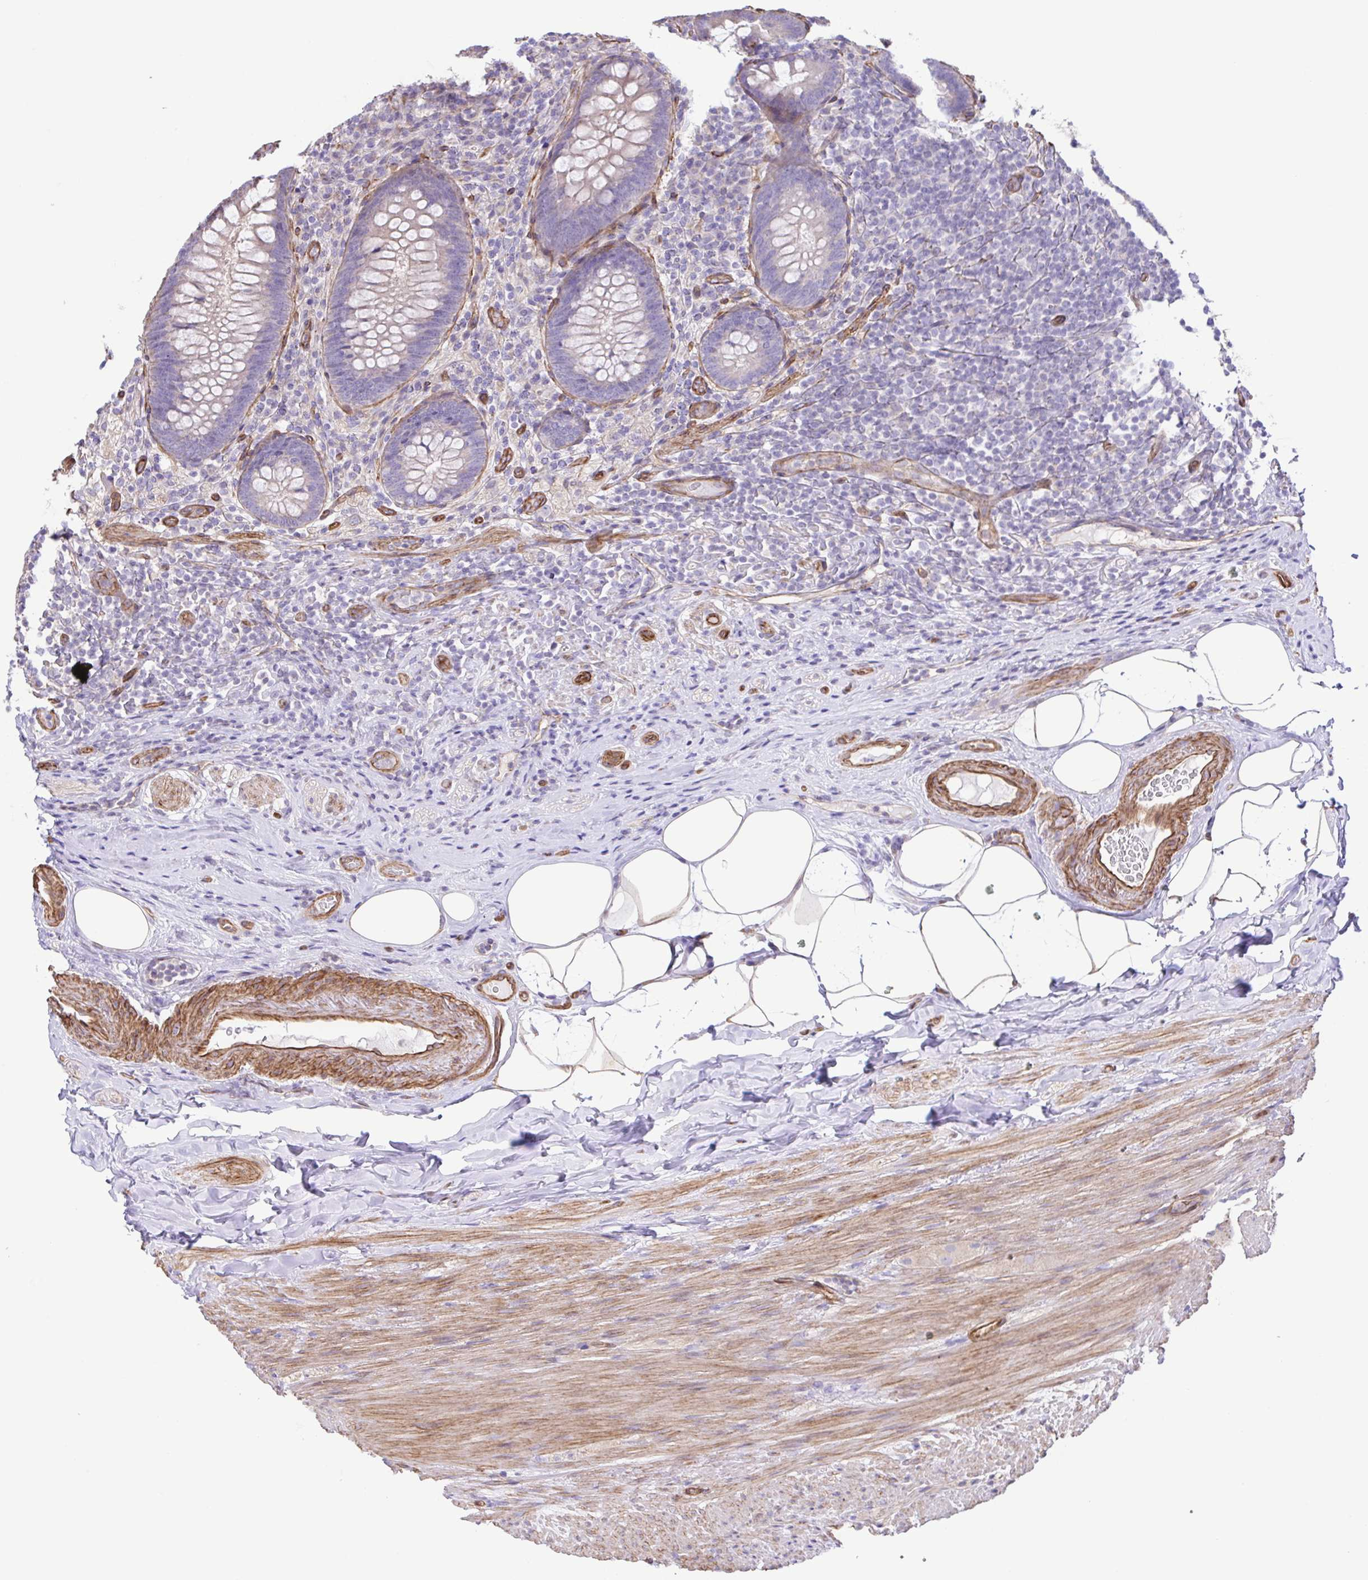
{"staining": {"intensity": "weak", "quantity": "<25%", "location": "cytoplasmic/membranous"}, "tissue": "appendix", "cell_type": "Glandular cells", "image_type": "normal", "snomed": [{"axis": "morphology", "description": "Normal tissue, NOS"}, {"axis": "topography", "description": "Appendix"}], "caption": "The immunohistochemistry (IHC) micrograph has no significant positivity in glandular cells of appendix. (Brightfield microscopy of DAB immunohistochemistry at high magnification).", "gene": "FLT1", "patient": {"sex": "male", "age": 47}}